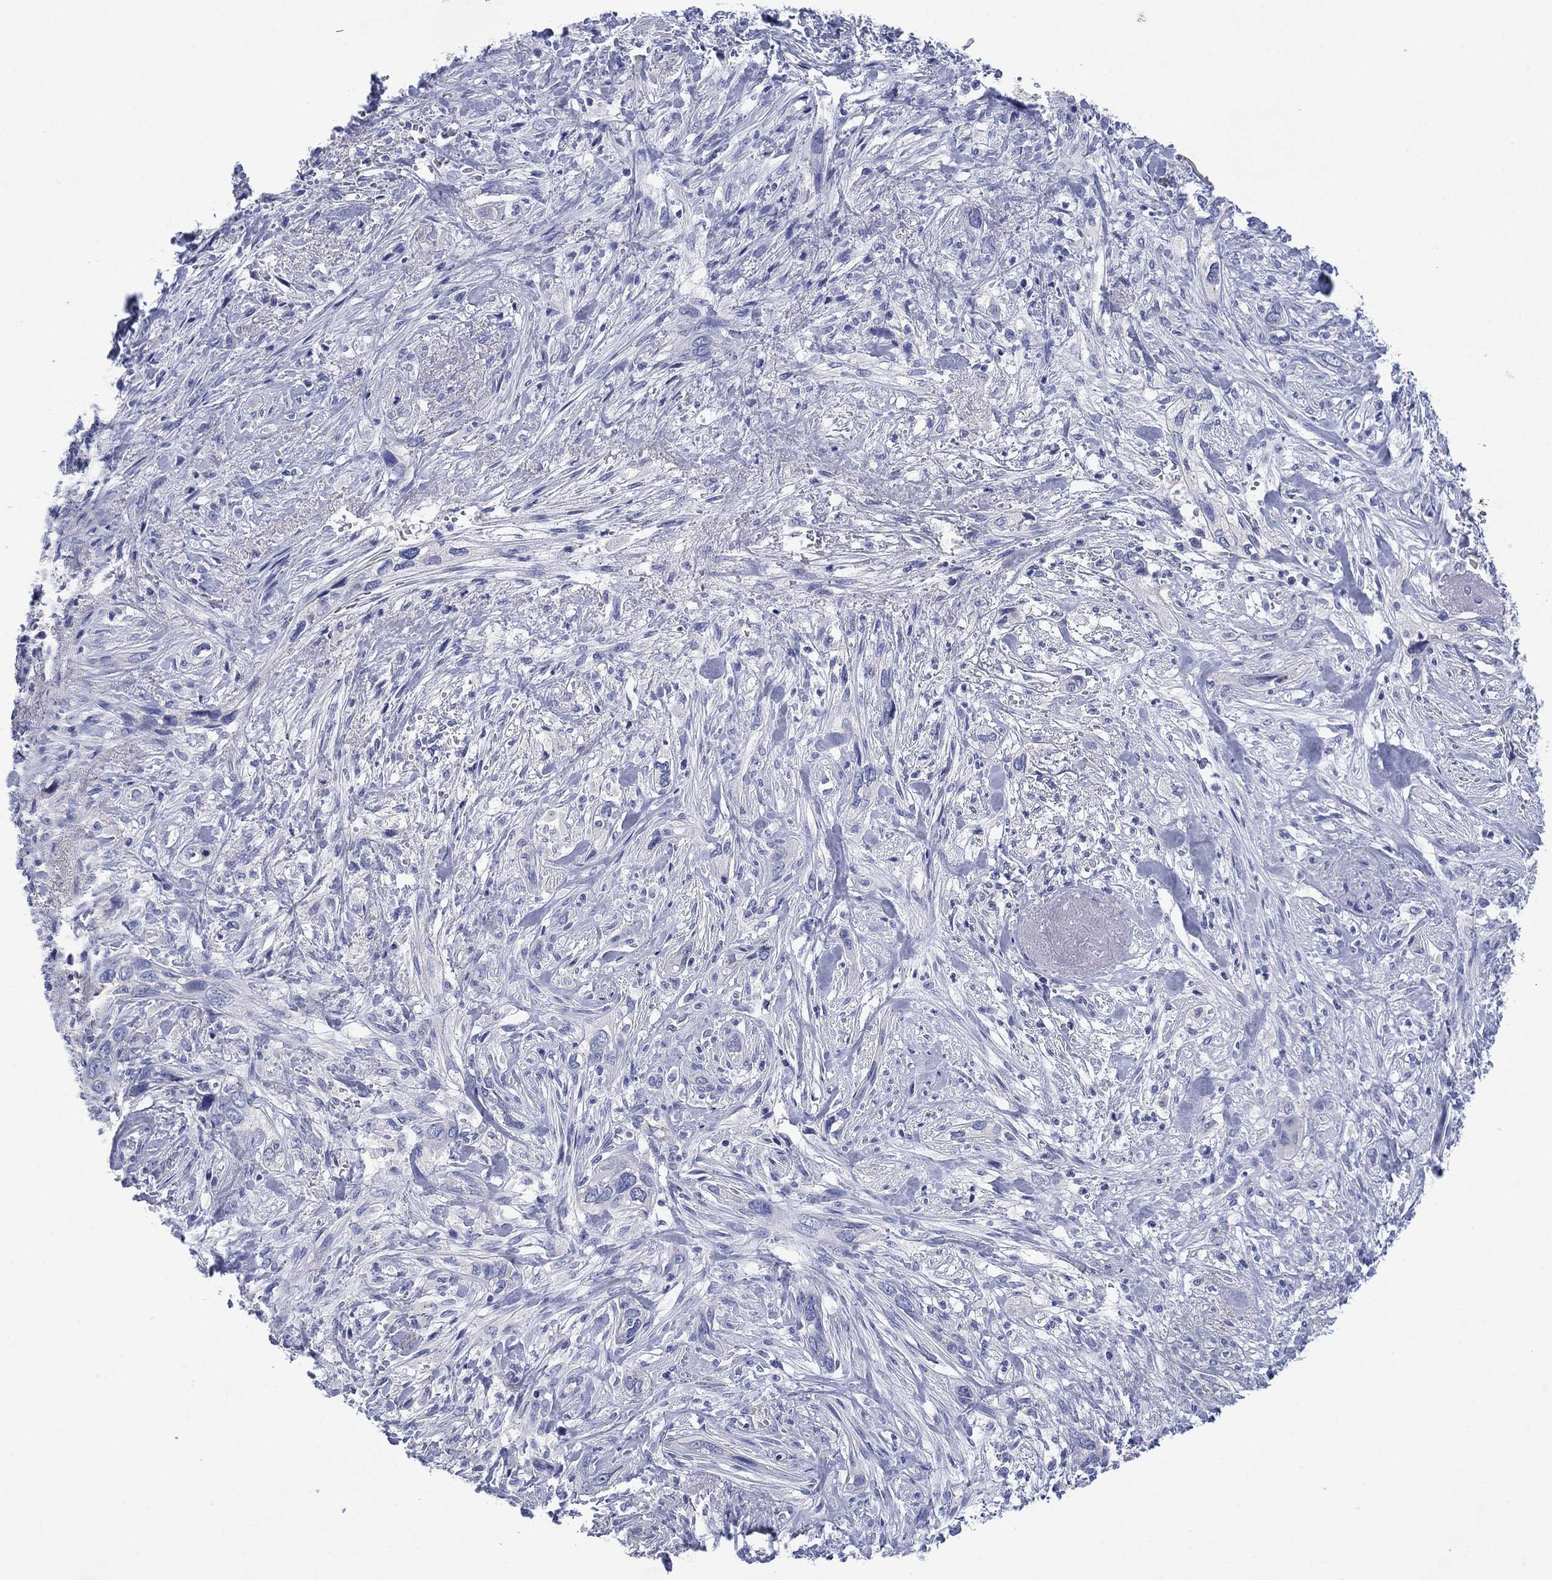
{"staining": {"intensity": "negative", "quantity": "none", "location": "none"}, "tissue": "cervical cancer", "cell_type": "Tumor cells", "image_type": "cancer", "snomed": [{"axis": "morphology", "description": "Squamous cell carcinoma, NOS"}, {"axis": "topography", "description": "Cervix"}], "caption": "Squamous cell carcinoma (cervical) was stained to show a protein in brown. There is no significant staining in tumor cells.", "gene": "CHRNA3", "patient": {"sex": "female", "age": 57}}